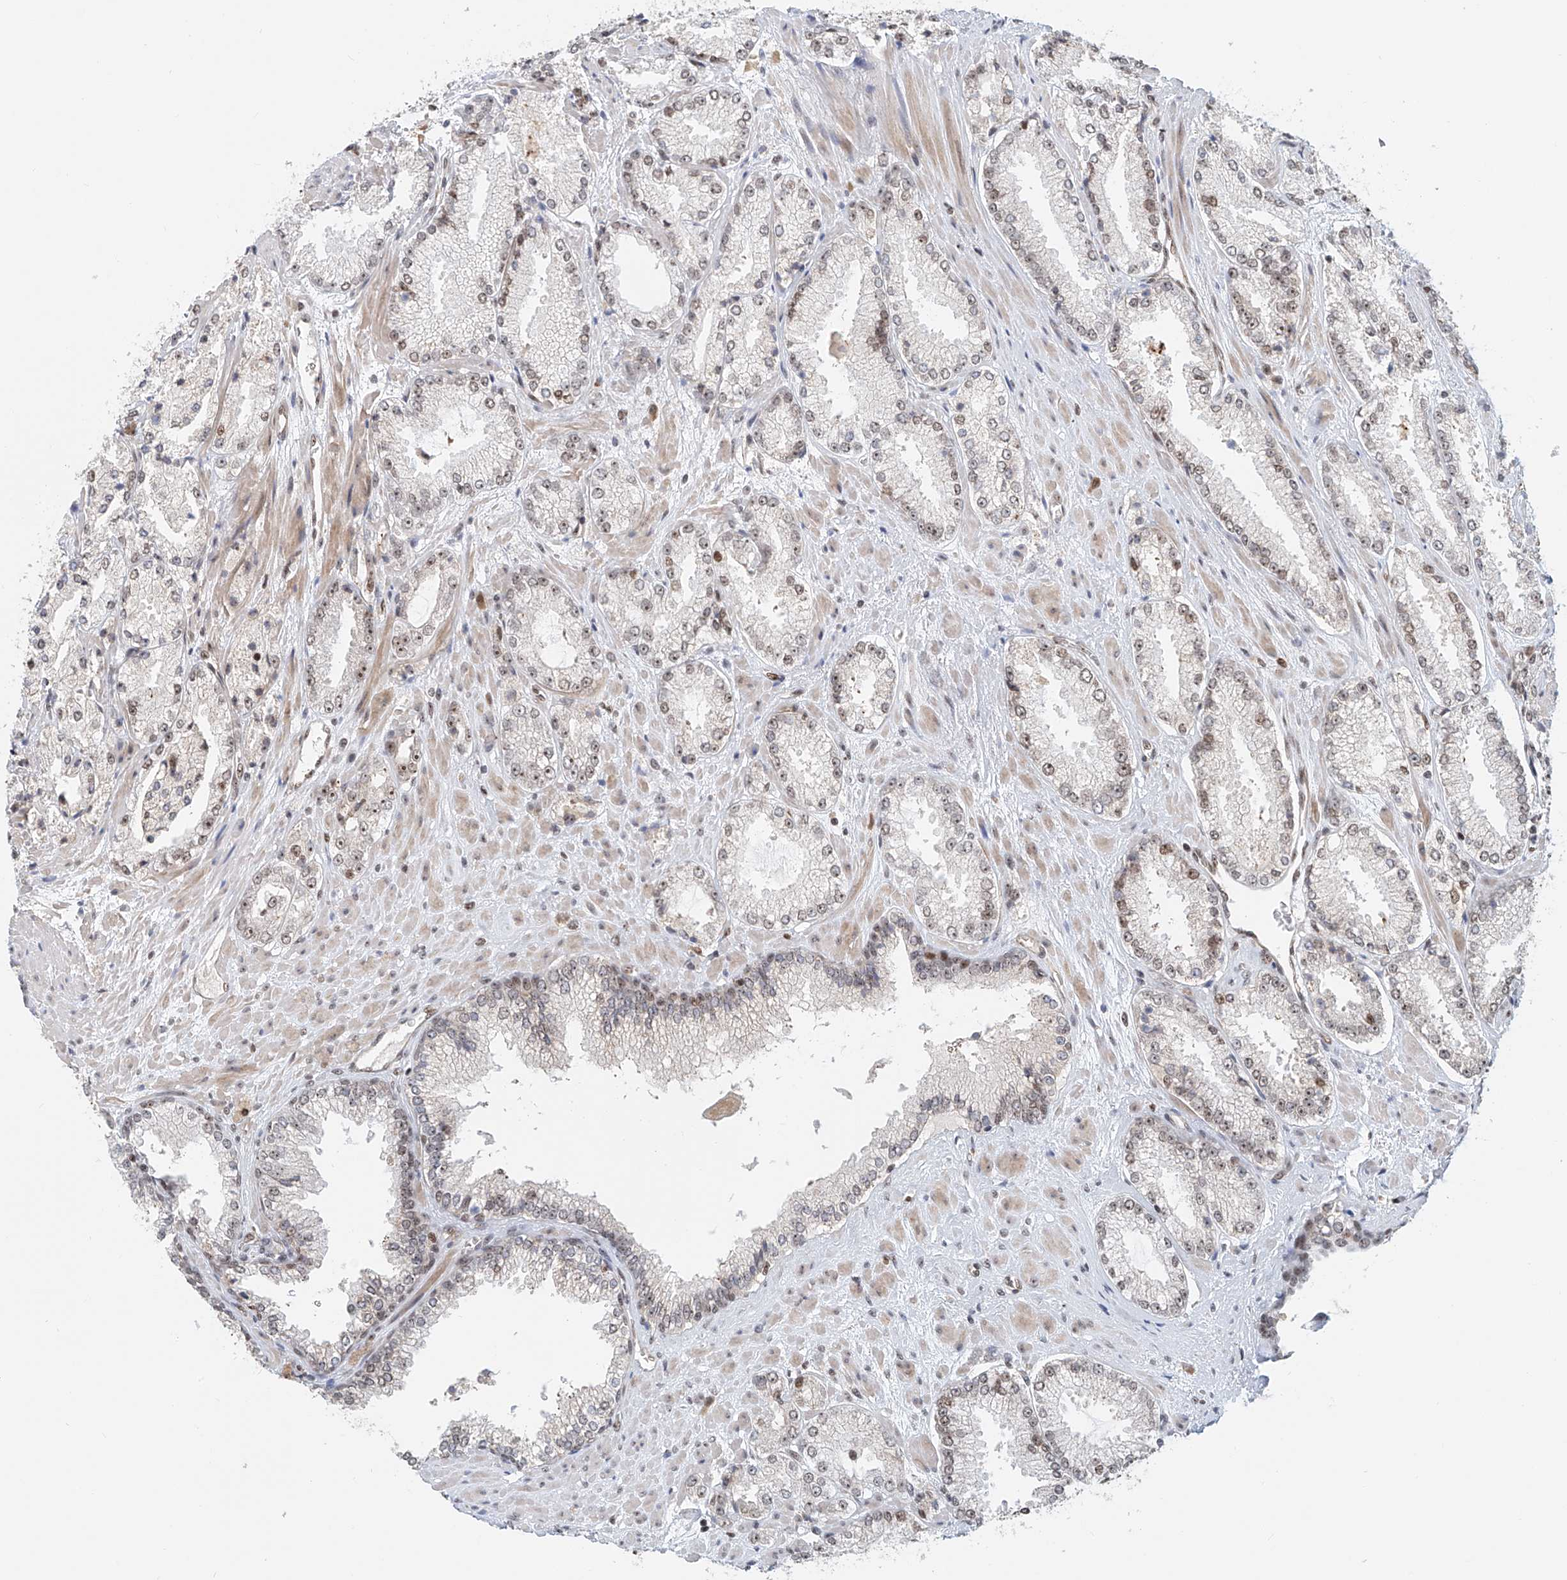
{"staining": {"intensity": "weak", "quantity": "25%-75%", "location": "nuclear"}, "tissue": "prostate cancer", "cell_type": "Tumor cells", "image_type": "cancer", "snomed": [{"axis": "morphology", "description": "Adenocarcinoma, High grade"}, {"axis": "topography", "description": "Prostate"}], "caption": "A high-resolution histopathology image shows immunohistochemistry (IHC) staining of prostate cancer, which exhibits weak nuclear expression in approximately 25%-75% of tumor cells. Immunohistochemistry stains the protein in brown and the nuclei are stained blue.", "gene": "PRUNE2", "patient": {"sex": "male", "age": 73}}